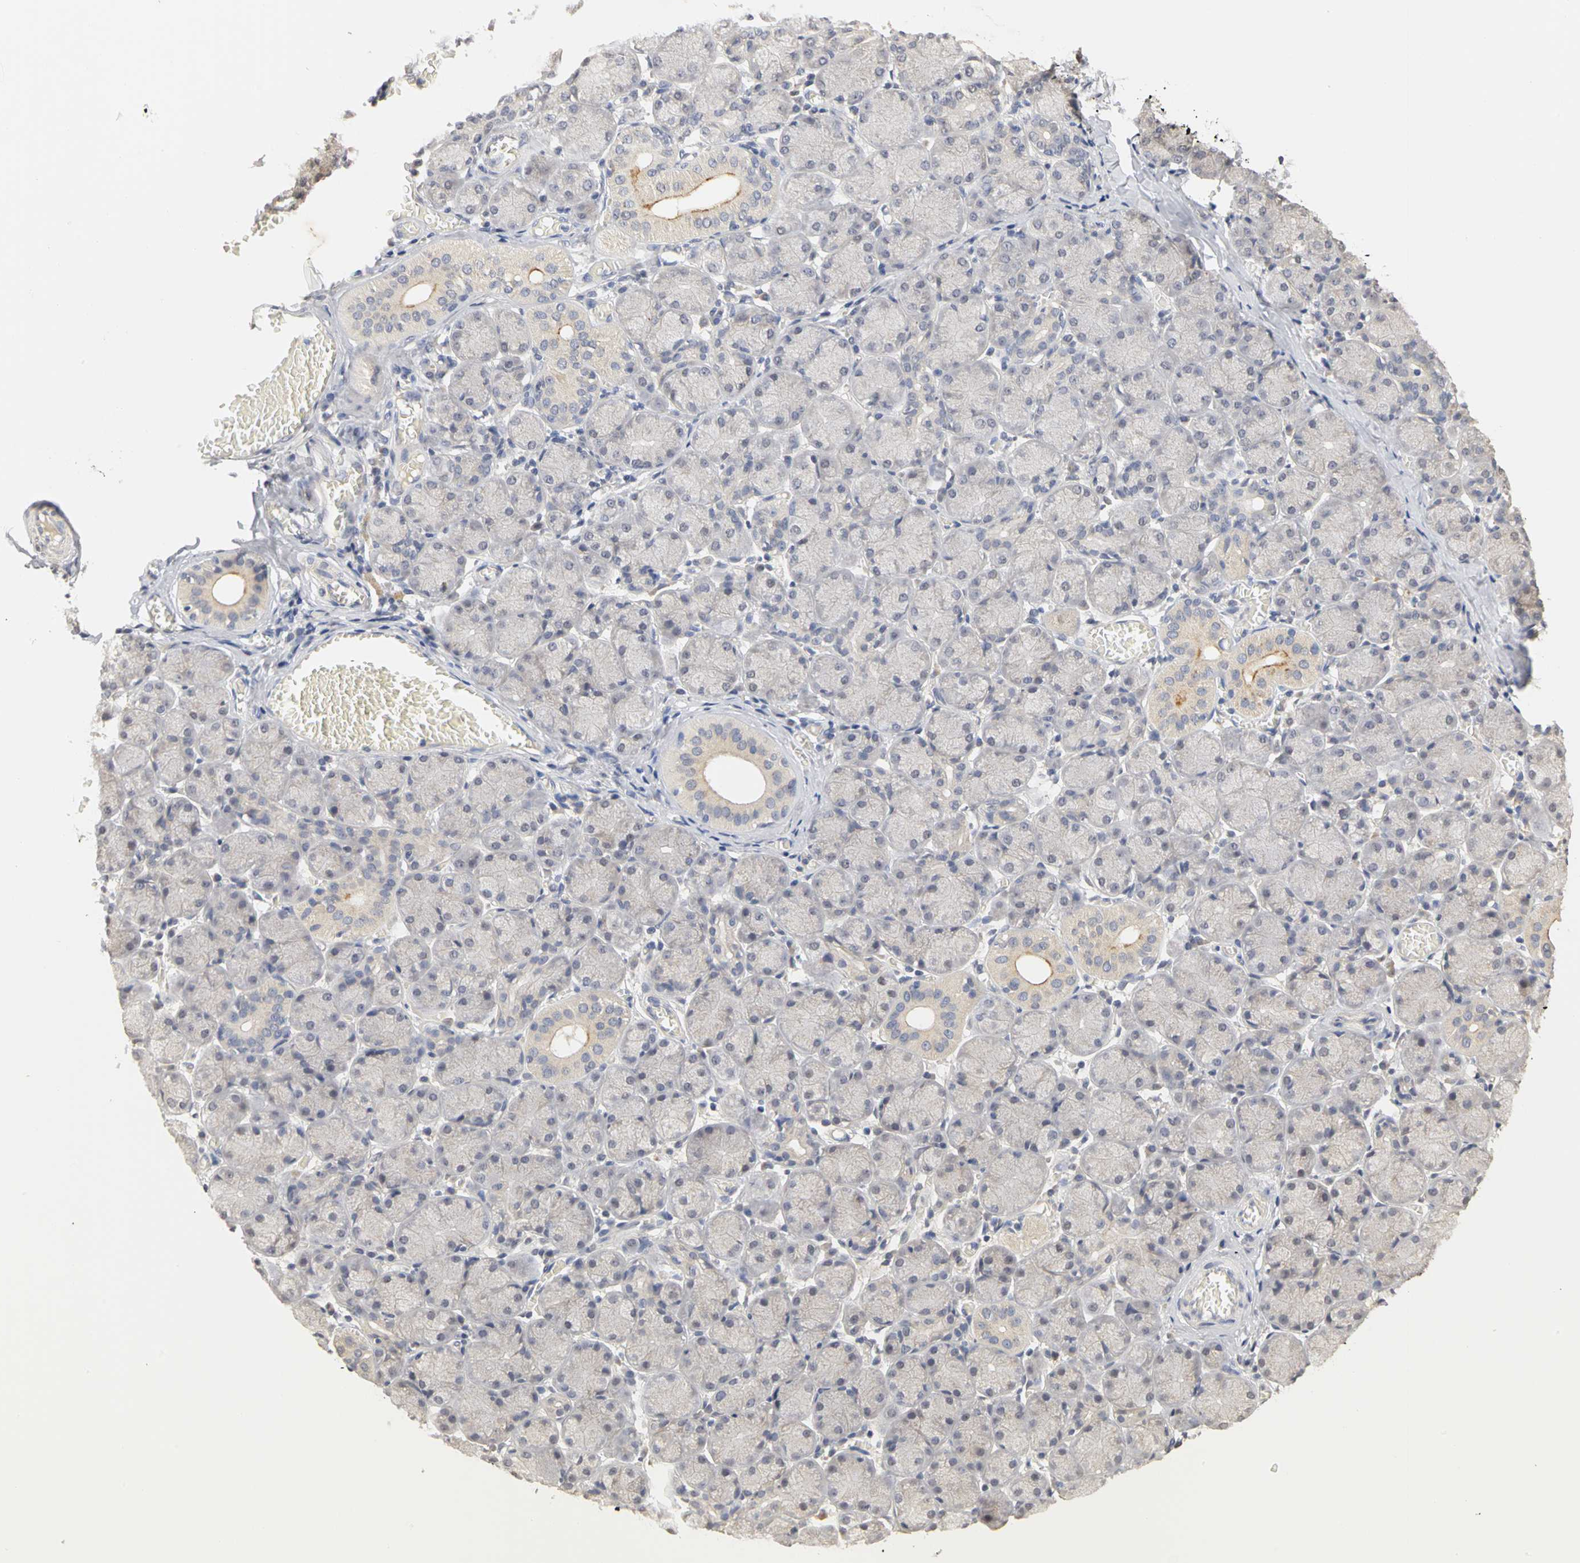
{"staining": {"intensity": "moderate", "quantity": "<25%", "location": "cytoplasmic/membranous"}, "tissue": "salivary gland", "cell_type": "Glandular cells", "image_type": "normal", "snomed": [{"axis": "morphology", "description": "Normal tissue, NOS"}, {"axis": "topography", "description": "Salivary gland"}], "caption": "Brown immunohistochemical staining in normal human salivary gland exhibits moderate cytoplasmic/membranous positivity in about <25% of glandular cells.", "gene": "PGR", "patient": {"sex": "female", "age": 24}}